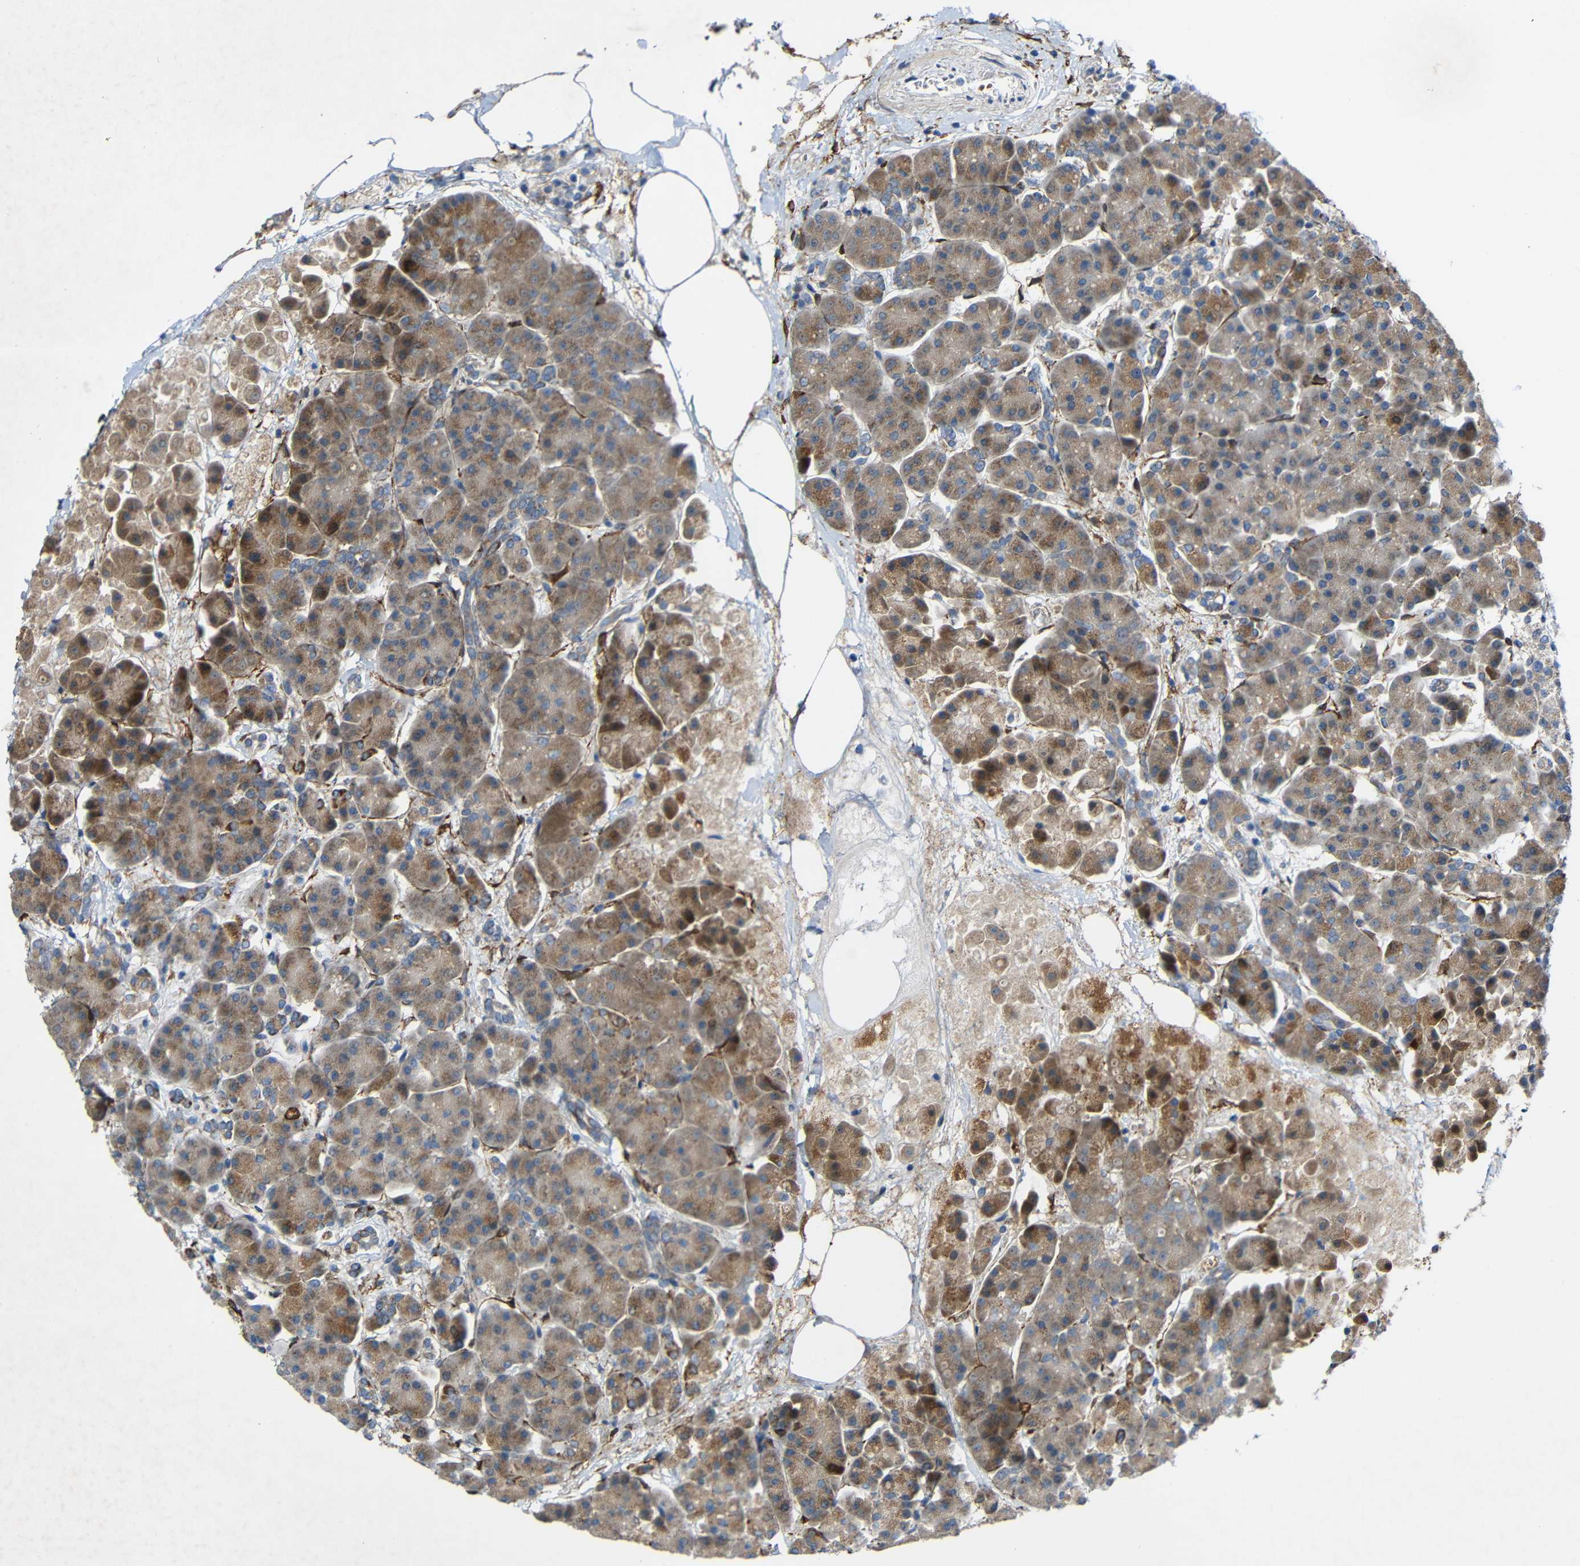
{"staining": {"intensity": "moderate", "quantity": "<25%", "location": "cytoplasmic/membranous"}, "tissue": "pancreas", "cell_type": "Exocrine glandular cells", "image_type": "normal", "snomed": [{"axis": "morphology", "description": "Normal tissue, NOS"}, {"axis": "topography", "description": "Pancreas"}], "caption": "Protein analysis of benign pancreas reveals moderate cytoplasmic/membranous staining in about <25% of exocrine glandular cells. (Brightfield microscopy of DAB IHC at high magnification).", "gene": "TMEM25", "patient": {"sex": "female", "age": 70}}